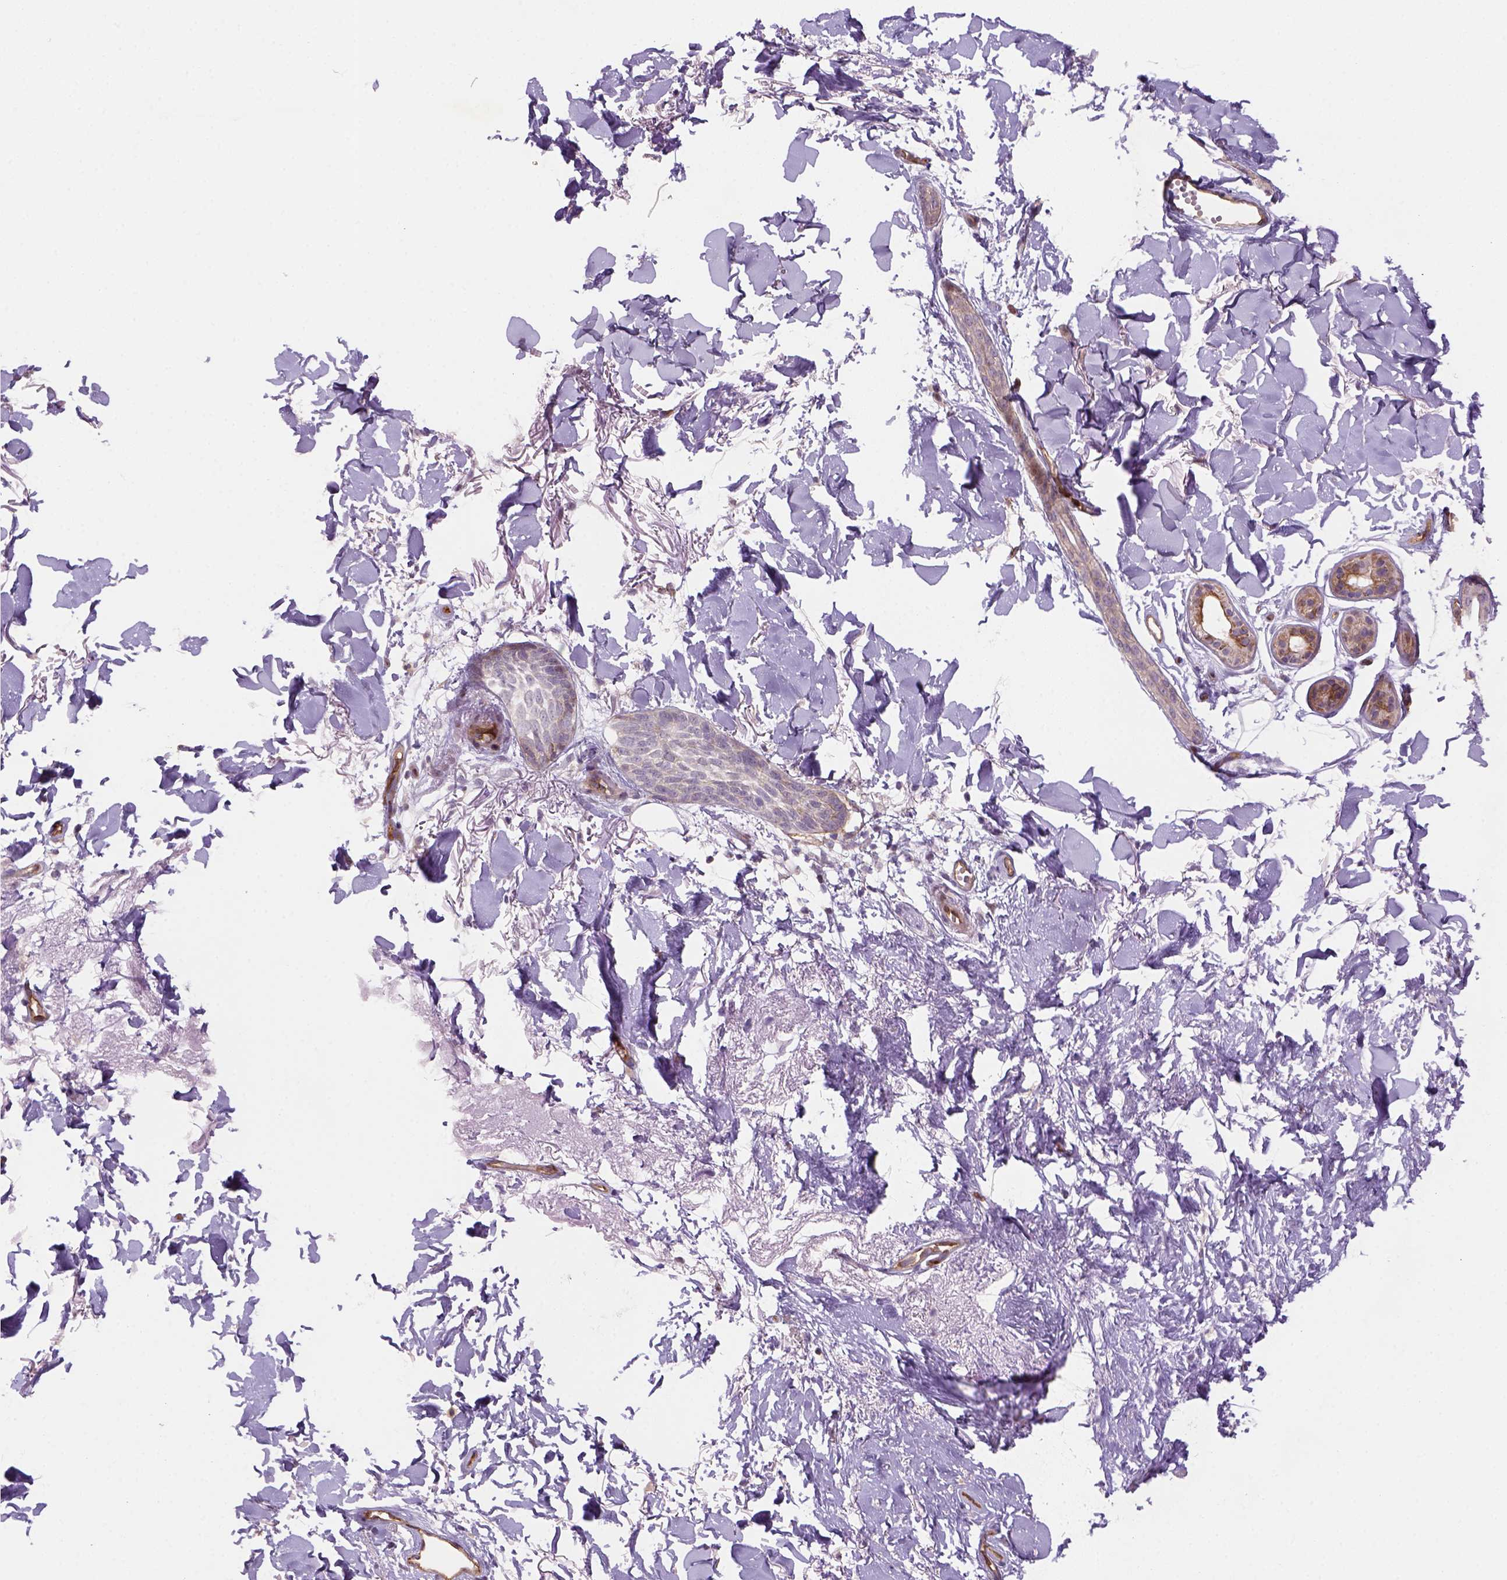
{"staining": {"intensity": "weak", "quantity": "<25%", "location": "cytoplasmic/membranous"}, "tissue": "skin cancer", "cell_type": "Tumor cells", "image_type": "cancer", "snomed": [{"axis": "morphology", "description": "Normal tissue, NOS"}, {"axis": "morphology", "description": "Basal cell carcinoma"}, {"axis": "topography", "description": "Skin"}], "caption": "IHC image of human basal cell carcinoma (skin) stained for a protein (brown), which demonstrates no expression in tumor cells.", "gene": "VSTM5", "patient": {"sex": "male", "age": 84}}